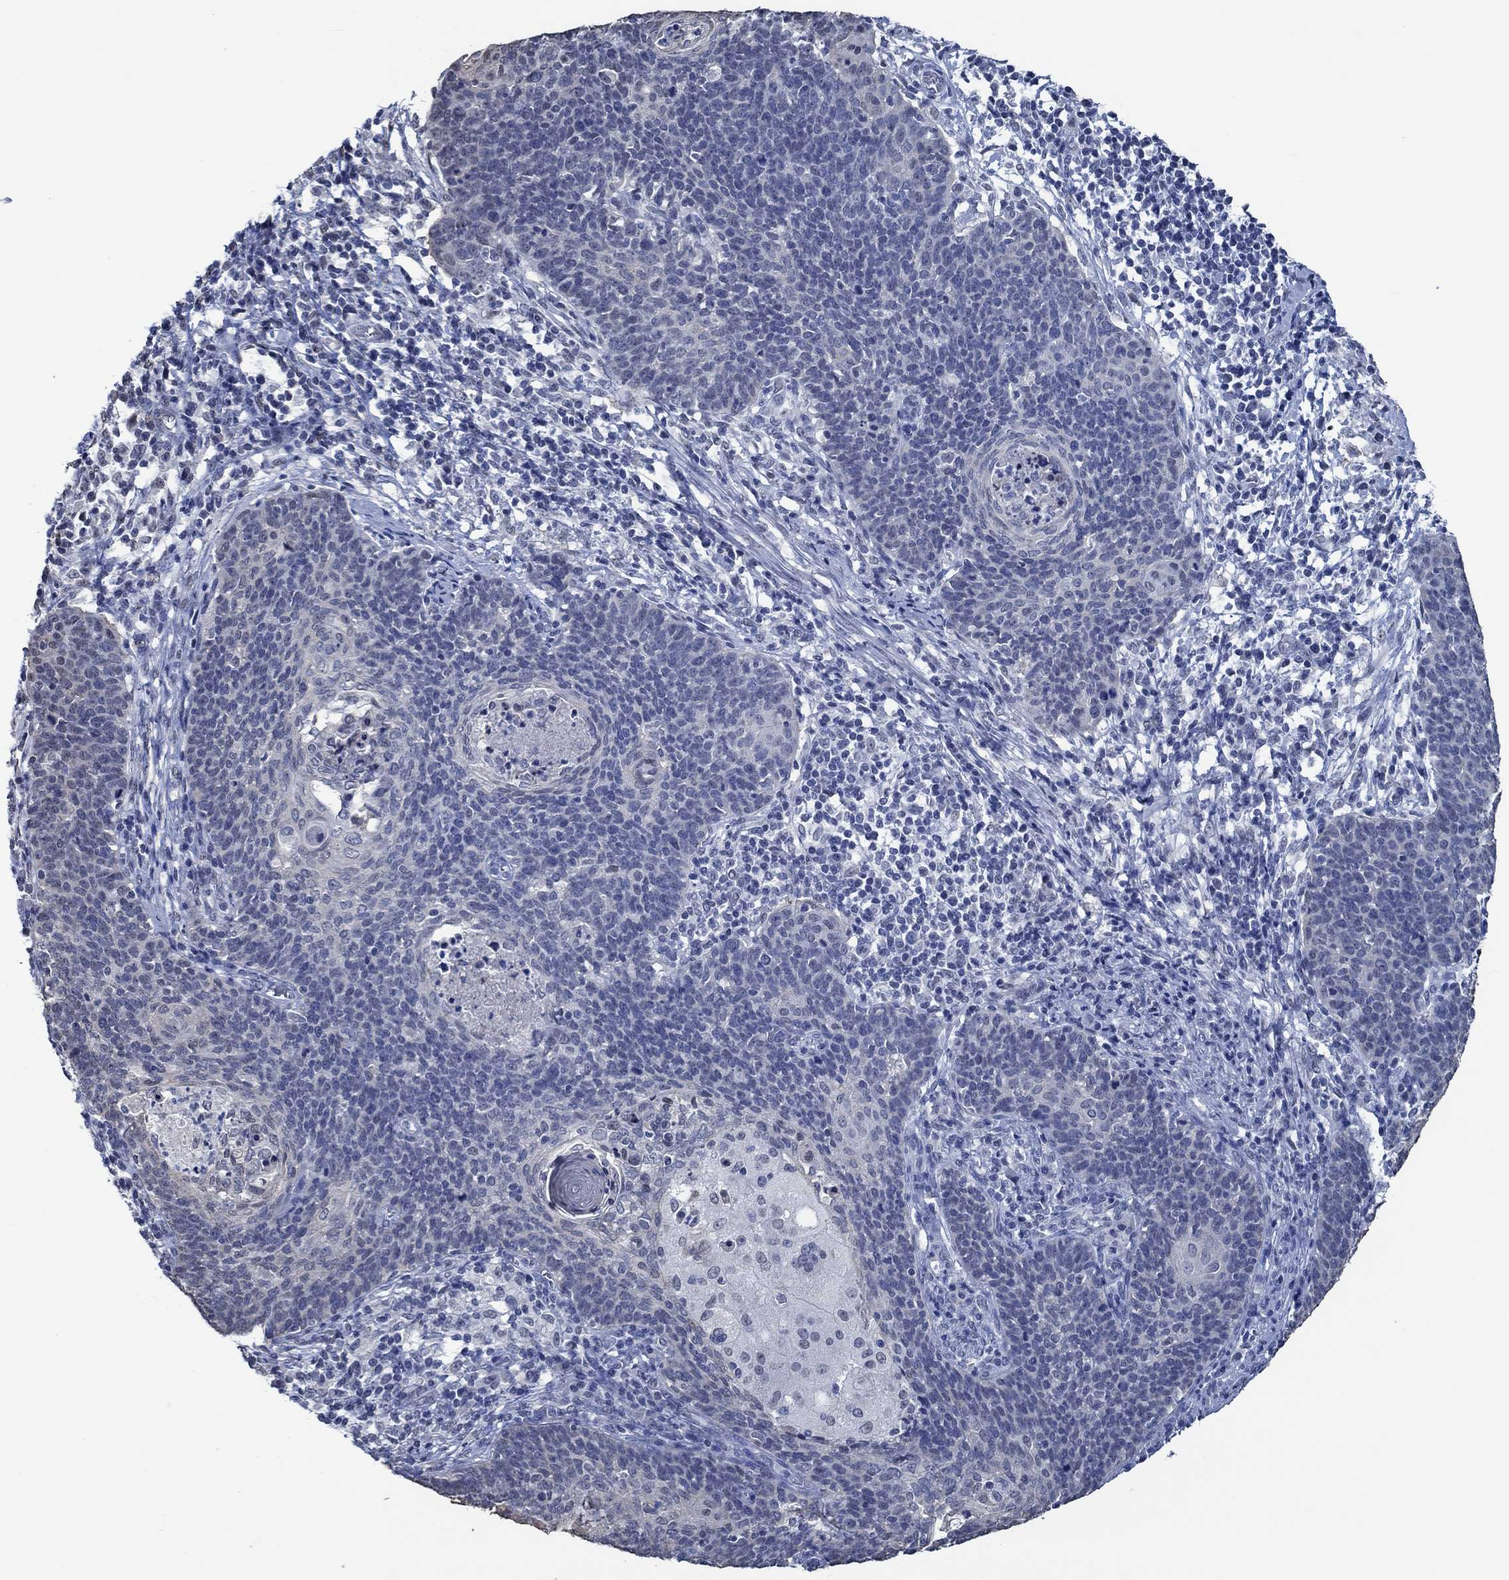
{"staining": {"intensity": "negative", "quantity": "none", "location": "none"}, "tissue": "cervical cancer", "cell_type": "Tumor cells", "image_type": "cancer", "snomed": [{"axis": "morphology", "description": "Squamous cell carcinoma, NOS"}, {"axis": "topography", "description": "Cervix"}], "caption": "Immunohistochemical staining of cervical squamous cell carcinoma demonstrates no significant positivity in tumor cells.", "gene": "OBSCN", "patient": {"sex": "female", "age": 39}}